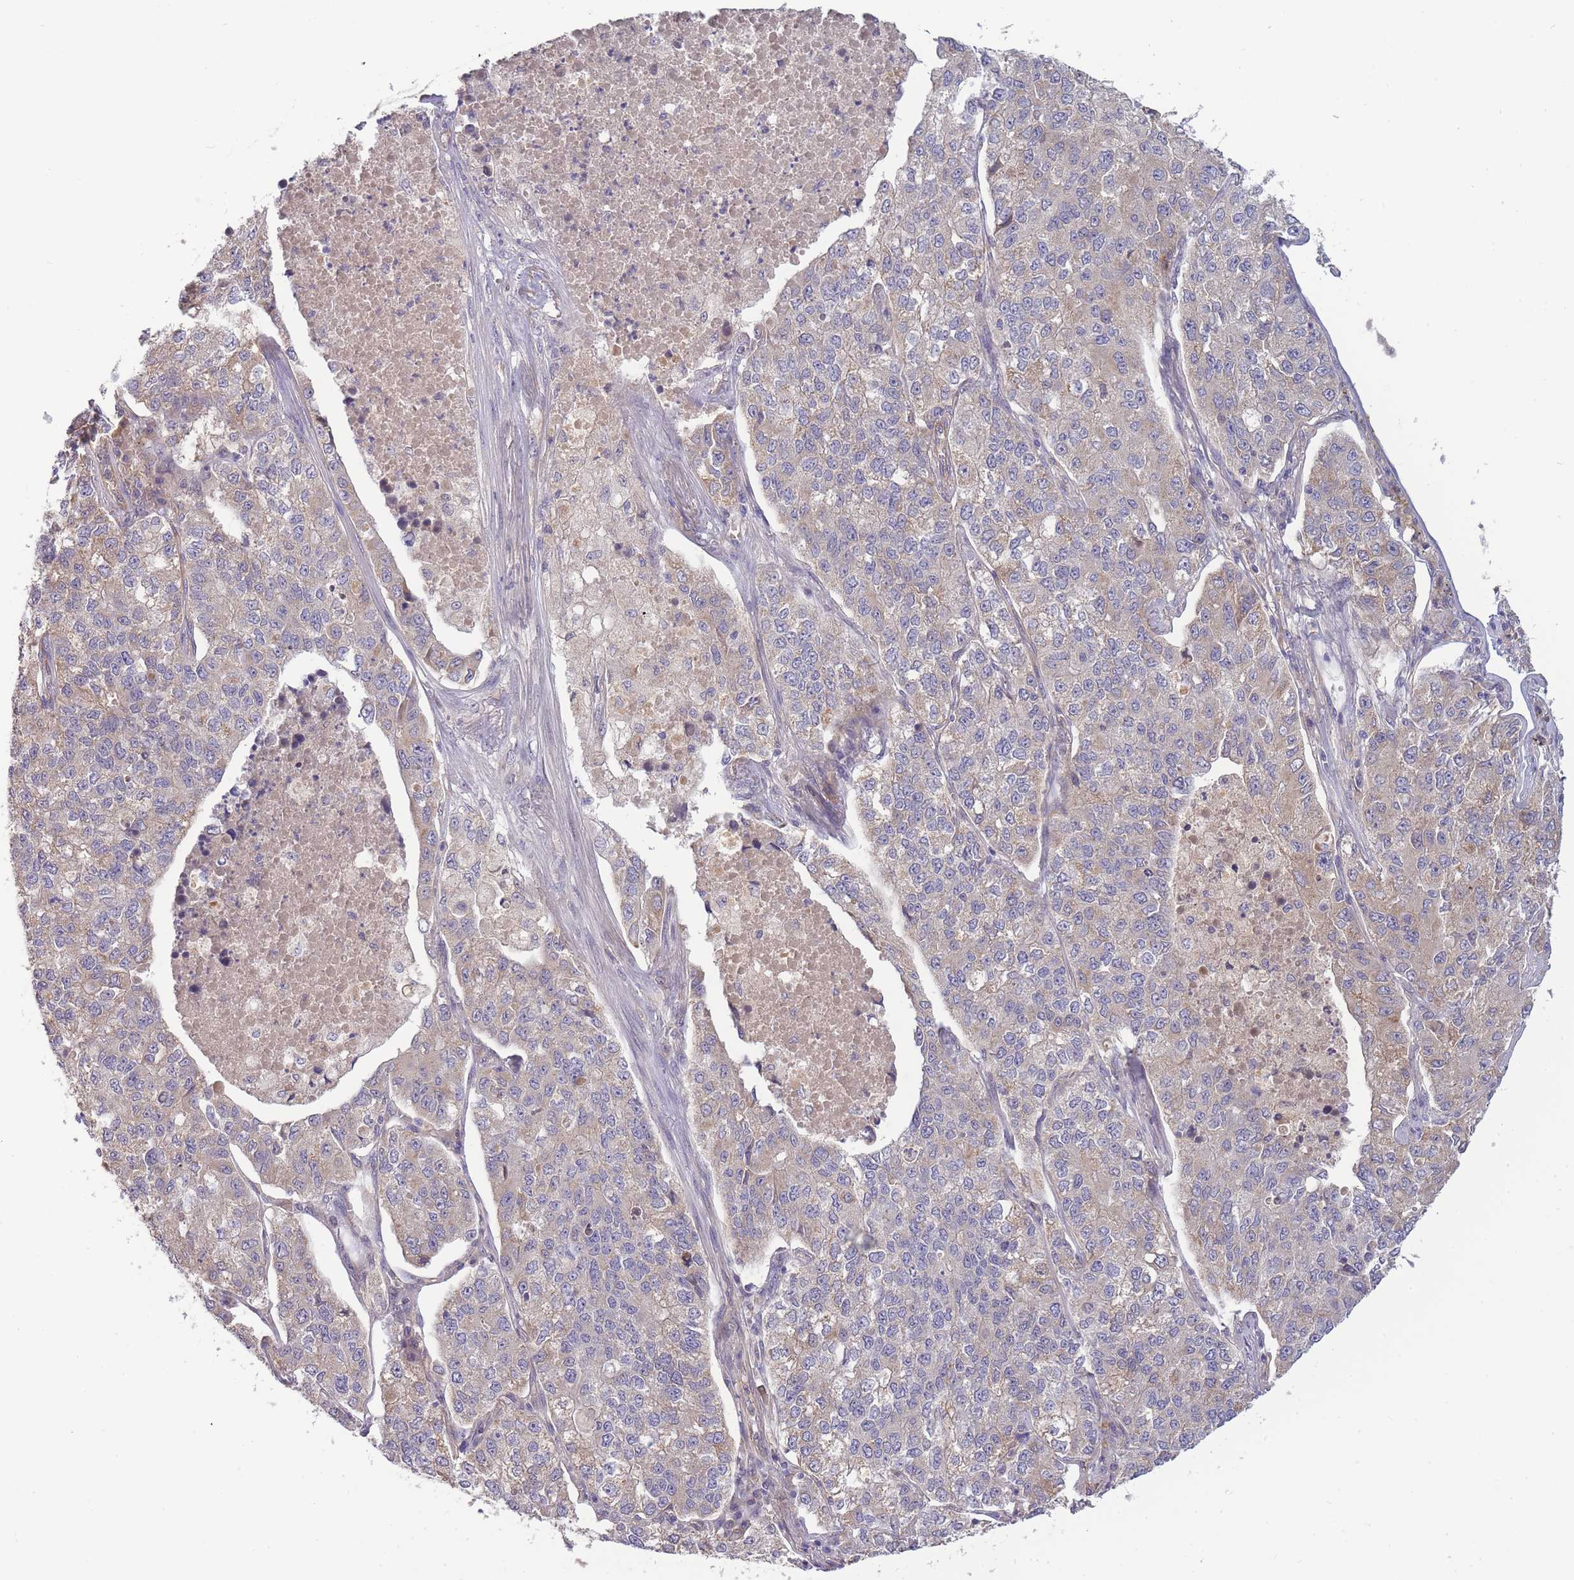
{"staining": {"intensity": "weak", "quantity": "25%-75%", "location": "cytoplasmic/membranous"}, "tissue": "lung cancer", "cell_type": "Tumor cells", "image_type": "cancer", "snomed": [{"axis": "morphology", "description": "Adenocarcinoma, NOS"}, {"axis": "topography", "description": "Lung"}], "caption": "Adenocarcinoma (lung) was stained to show a protein in brown. There is low levels of weak cytoplasmic/membranous staining in about 25%-75% of tumor cells.", "gene": "NDUFAF5", "patient": {"sex": "male", "age": 49}}